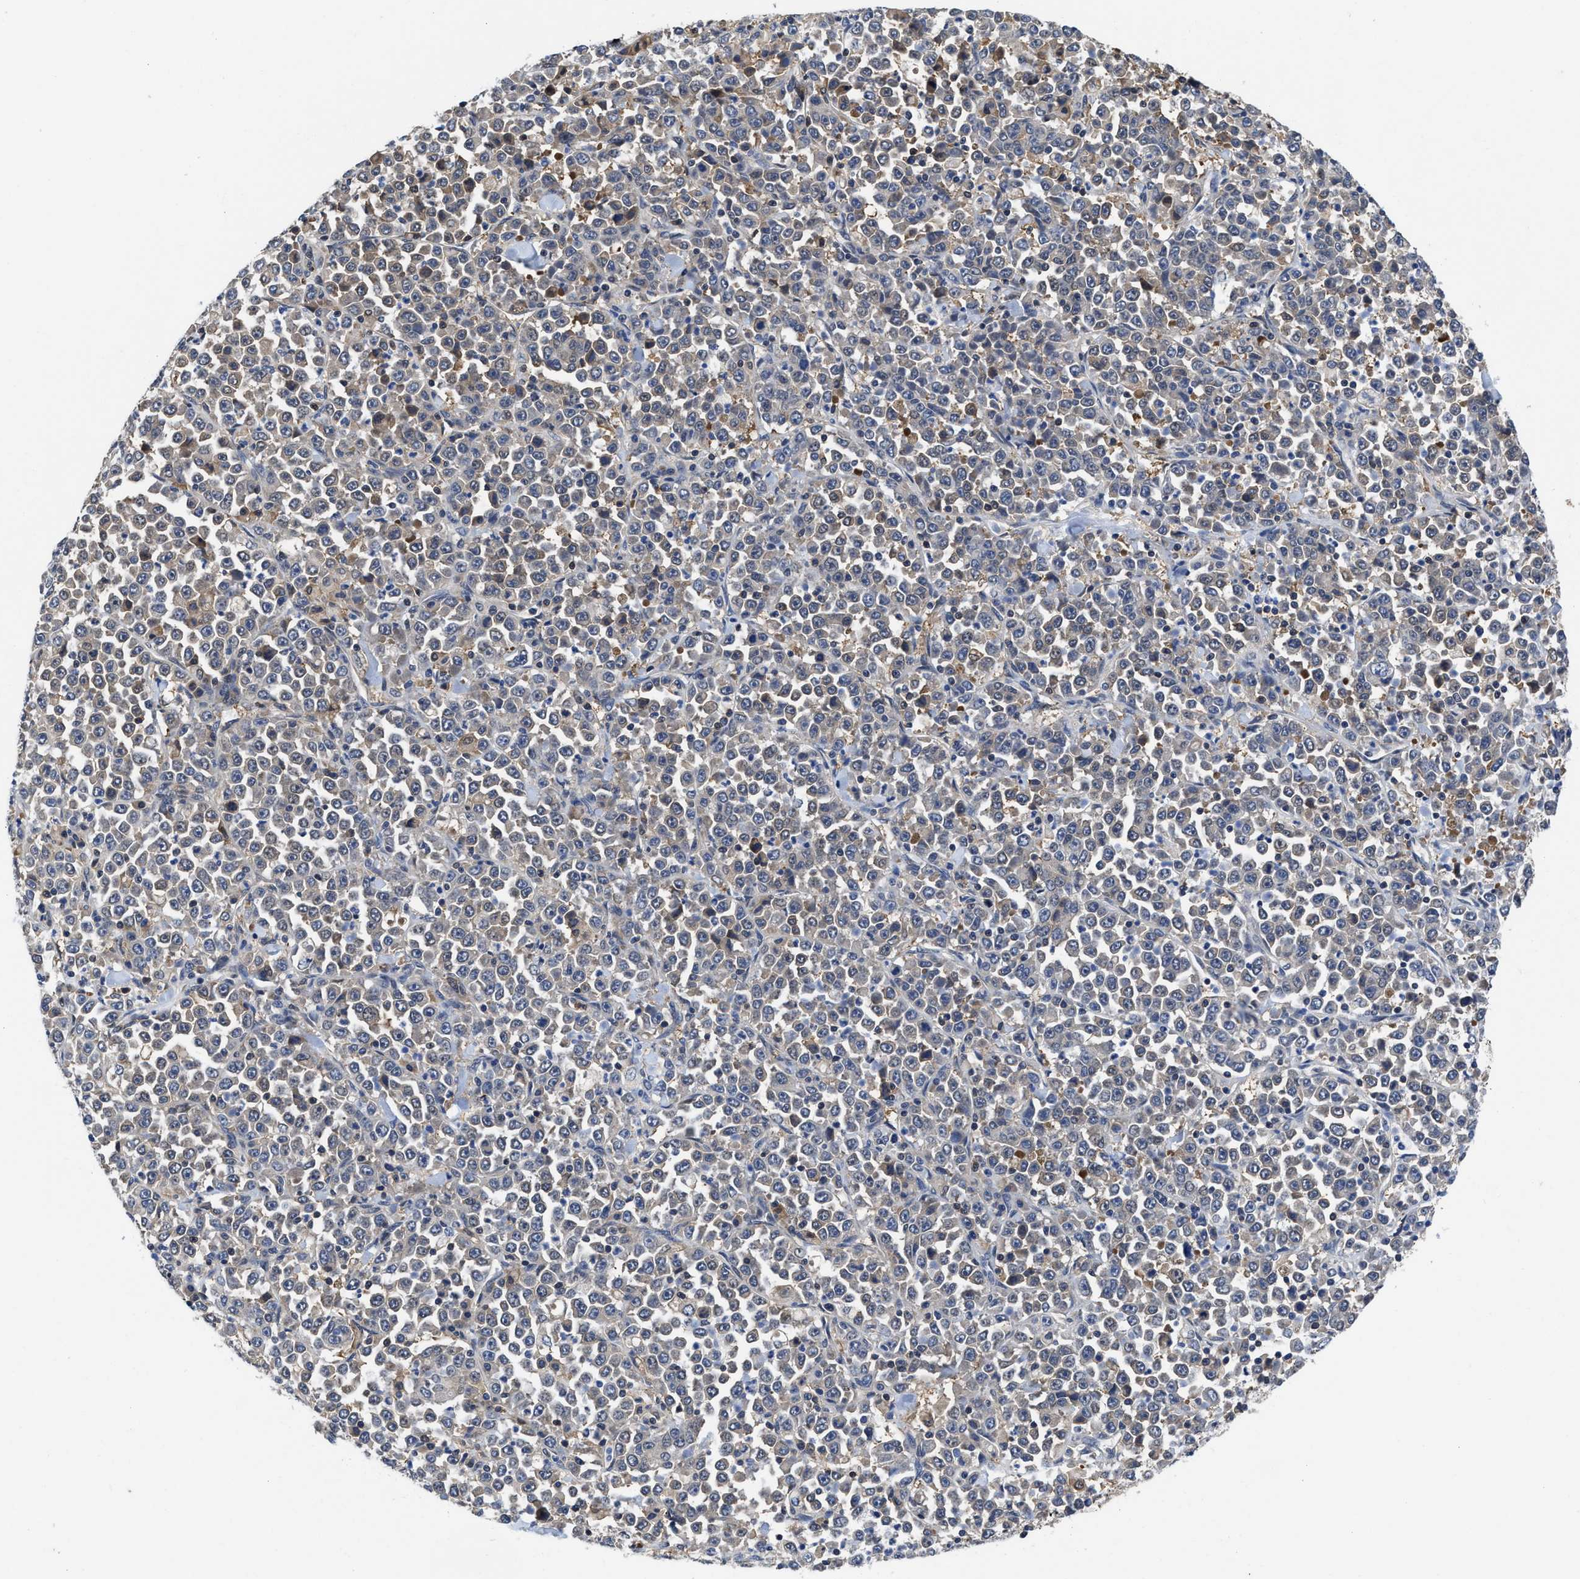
{"staining": {"intensity": "weak", "quantity": "25%-75%", "location": "cytoplasmic/membranous"}, "tissue": "stomach cancer", "cell_type": "Tumor cells", "image_type": "cancer", "snomed": [{"axis": "morphology", "description": "Normal tissue, NOS"}, {"axis": "morphology", "description": "Adenocarcinoma, NOS"}, {"axis": "topography", "description": "Stomach, upper"}, {"axis": "topography", "description": "Stomach"}], "caption": "Tumor cells display weak cytoplasmic/membranous staining in about 25%-75% of cells in adenocarcinoma (stomach).", "gene": "KIF12", "patient": {"sex": "male", "age": 59}}